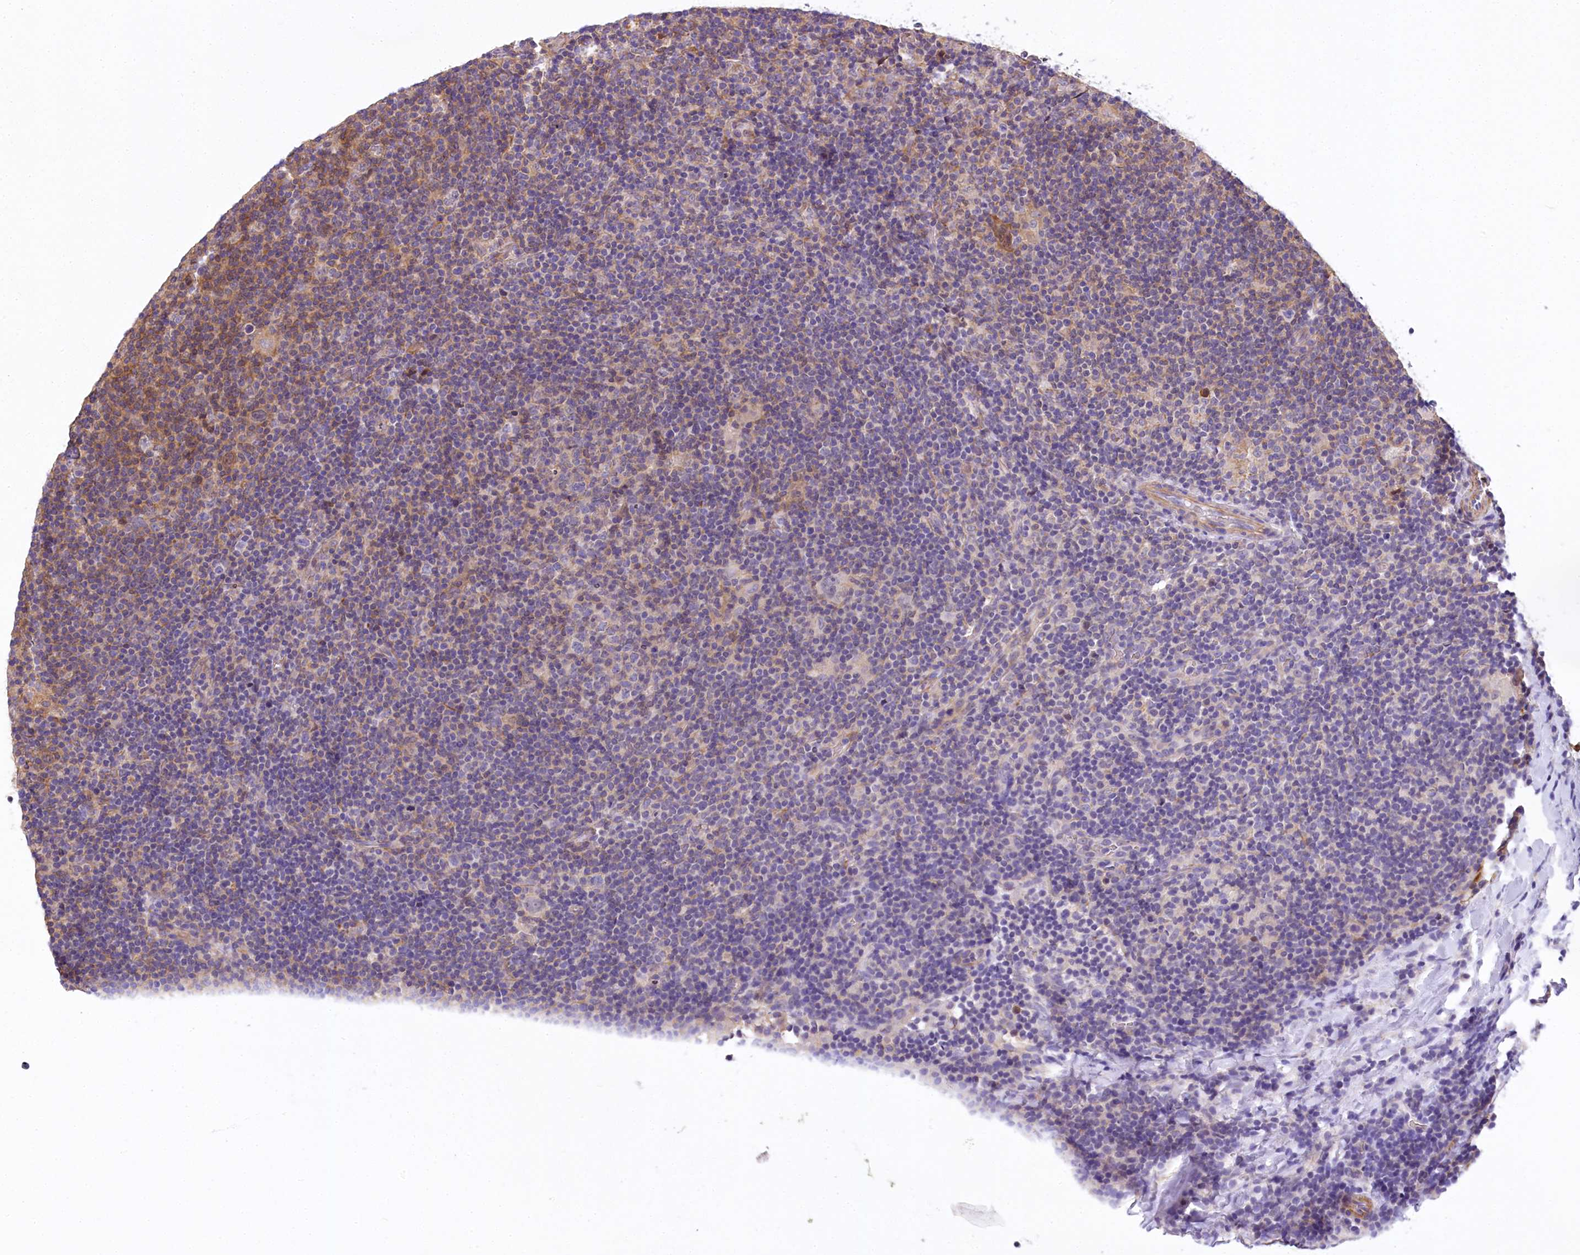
{"staining": {"intensity": "negative", "quantity": "none", "location": "none"}, "tissue": "lymphoma", "cell_type": "Tumor cells", "image_type": "cancer", "snomed": [{"axis": "morphology", "description": "Hodgkin's disease, NOS"}, {"axis": "topography", "description": "Lymph node"}], "caption": "A histopathology image of Hodgkin's disease stained for a protein reveals no brown staining in tumor cells.", "gene": "DPP3", "patient": {"sex": "female", "age": 57}}